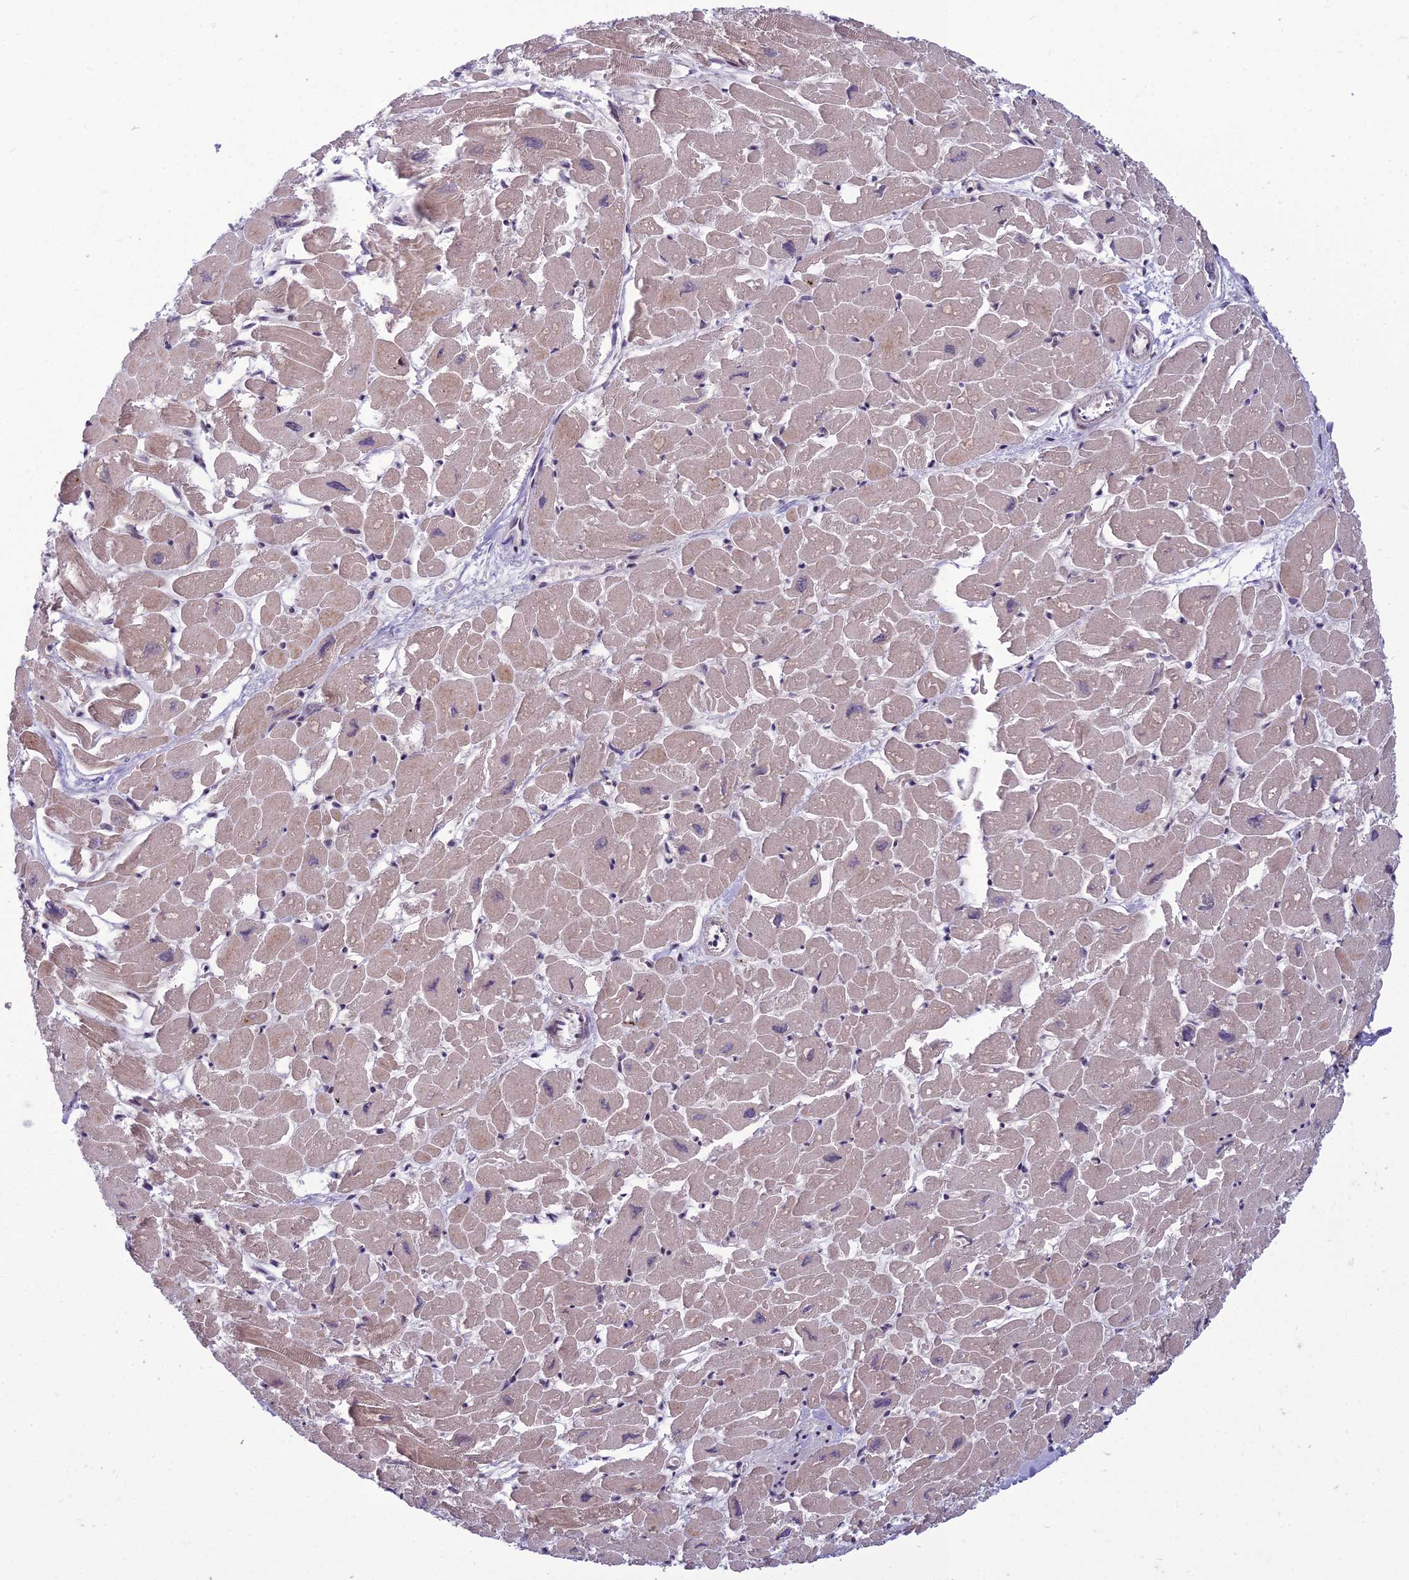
{"staining": {"intensity": "weak", "quantity": "25%-75%", "location": "cytoplasmic/membranous"}, "tissue": "heart muscle", "cell_type": "Cardiomyocytes", "image_type": "normal", "snomed": [{"axis": "morphology", "description": "Normal tissue, NOS"}, {"axis": "topography", "description": "Heart"}], "caption": "Weak cytoplasmic/membranous protein positivity is identified in about 25%-75% of cardiomyocytes in heart muscle.", "gene": "FBRS", "patient": {"sex": "male", "age": 54}}